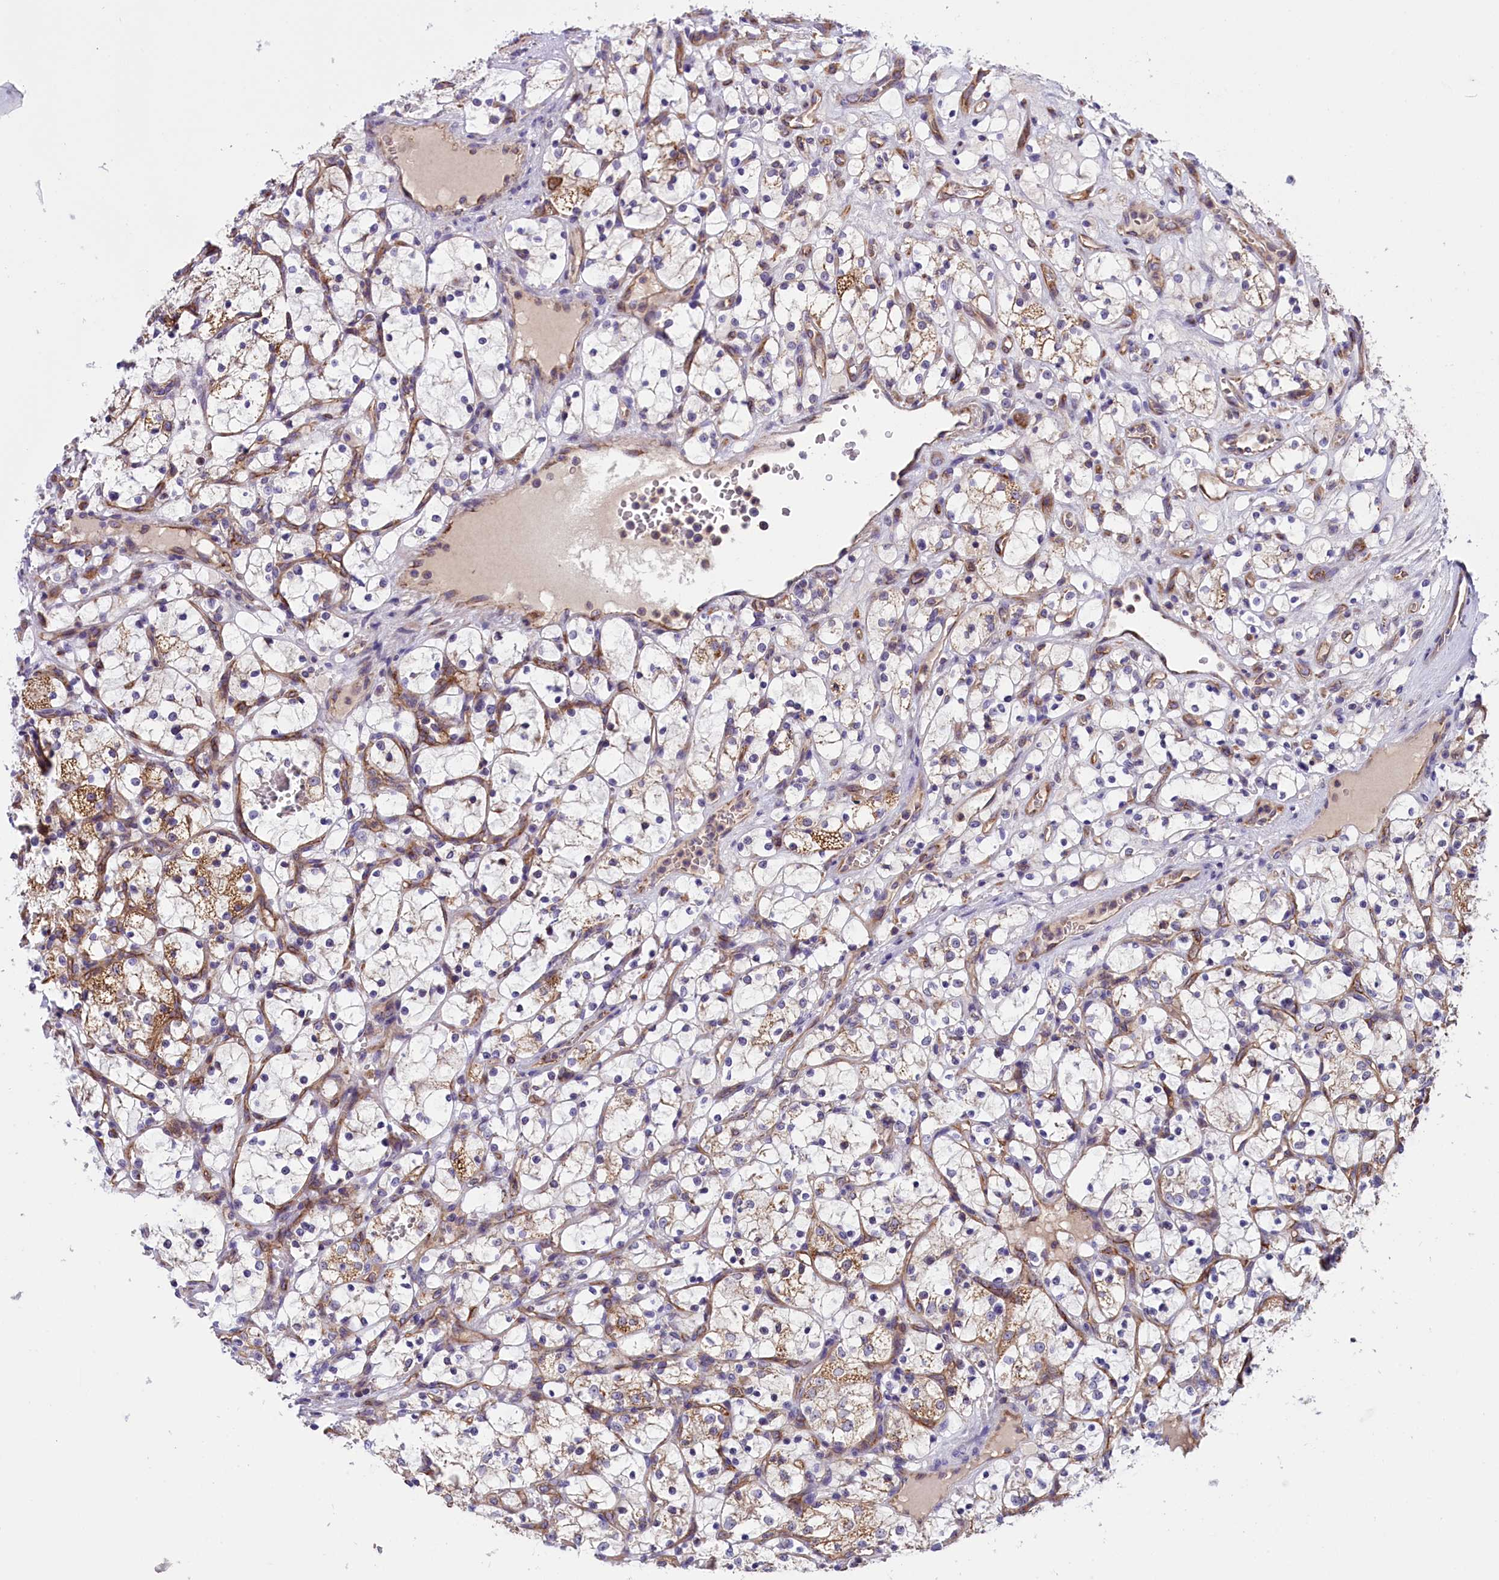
{"staining": {"intensity": "moderate", "quantity": "<25%", "location": "cytoplasmic/membranous"}, "tissue": "renal cancer", "cell_type": "Tumor cells", "image_type": "cancer", "snomed": [{"axis": "morphology", "description": "Adenocarcinoma, NOS"}, {"axis": "topography", "description": "Kidney"}], "caption": "This micrograph displays IHC staining of human adenocarcinoma (renal), with low moderate cytoplasmic/membranous expression in approximately <25% of tumor cells.", "gene": "DNAJB9", "patient": {"sex": "female", "age": 69}}